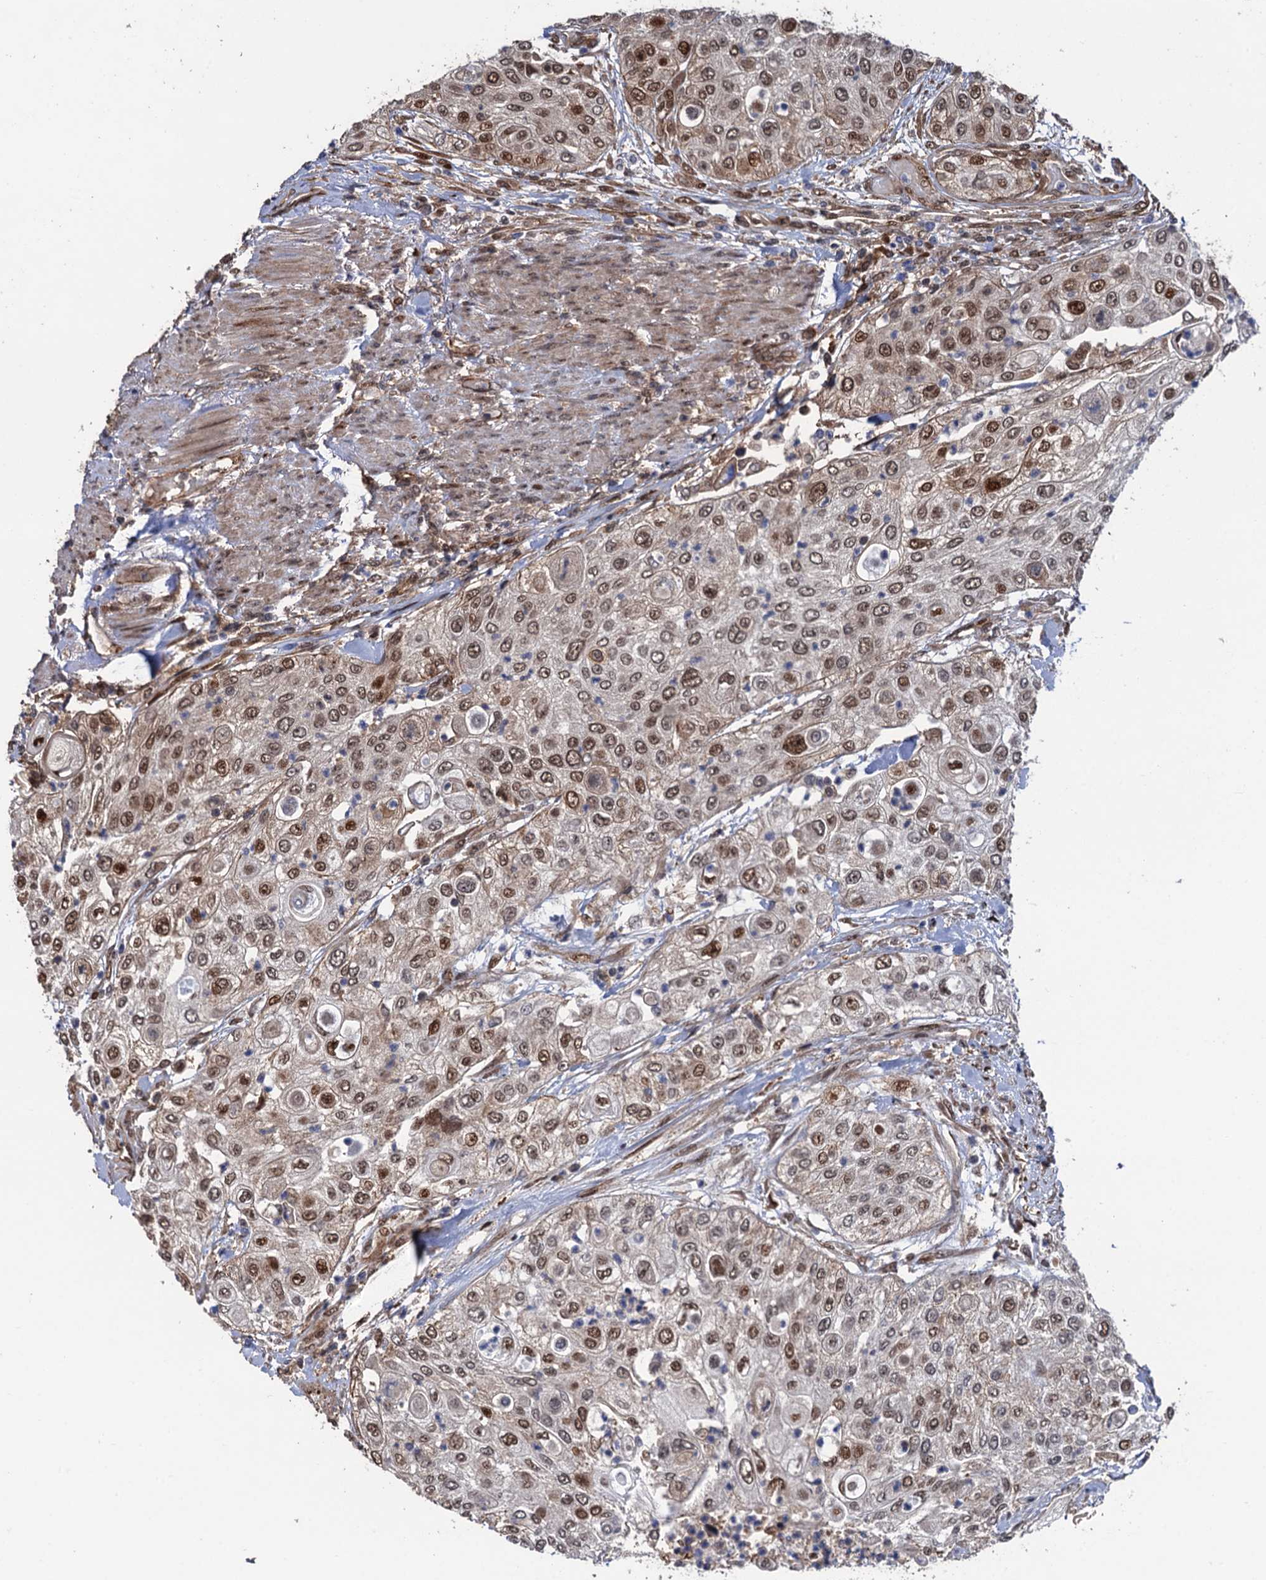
{"staining": {"intensity": "moderate", "quantity": ">75%", "location": "nuclear"}, "tissue": "urothelial cancer", "cell_type": "Tumor cells", "image_type": "cancer", "snomed": [{"axis": "morphology", "description": "Urothelial carcinoma, High grade"}, {"axis": "topography", "description": "Urinary bladder"}], "caption": "About >75% of tumor cells in human urothelial carcinoma (high-grade) demonstrate moderate nuclear protein staining as visualized by brown immunohistochemical staining.", "gene": "CDC23", "patient": {"sex": "female", "age": 79}}